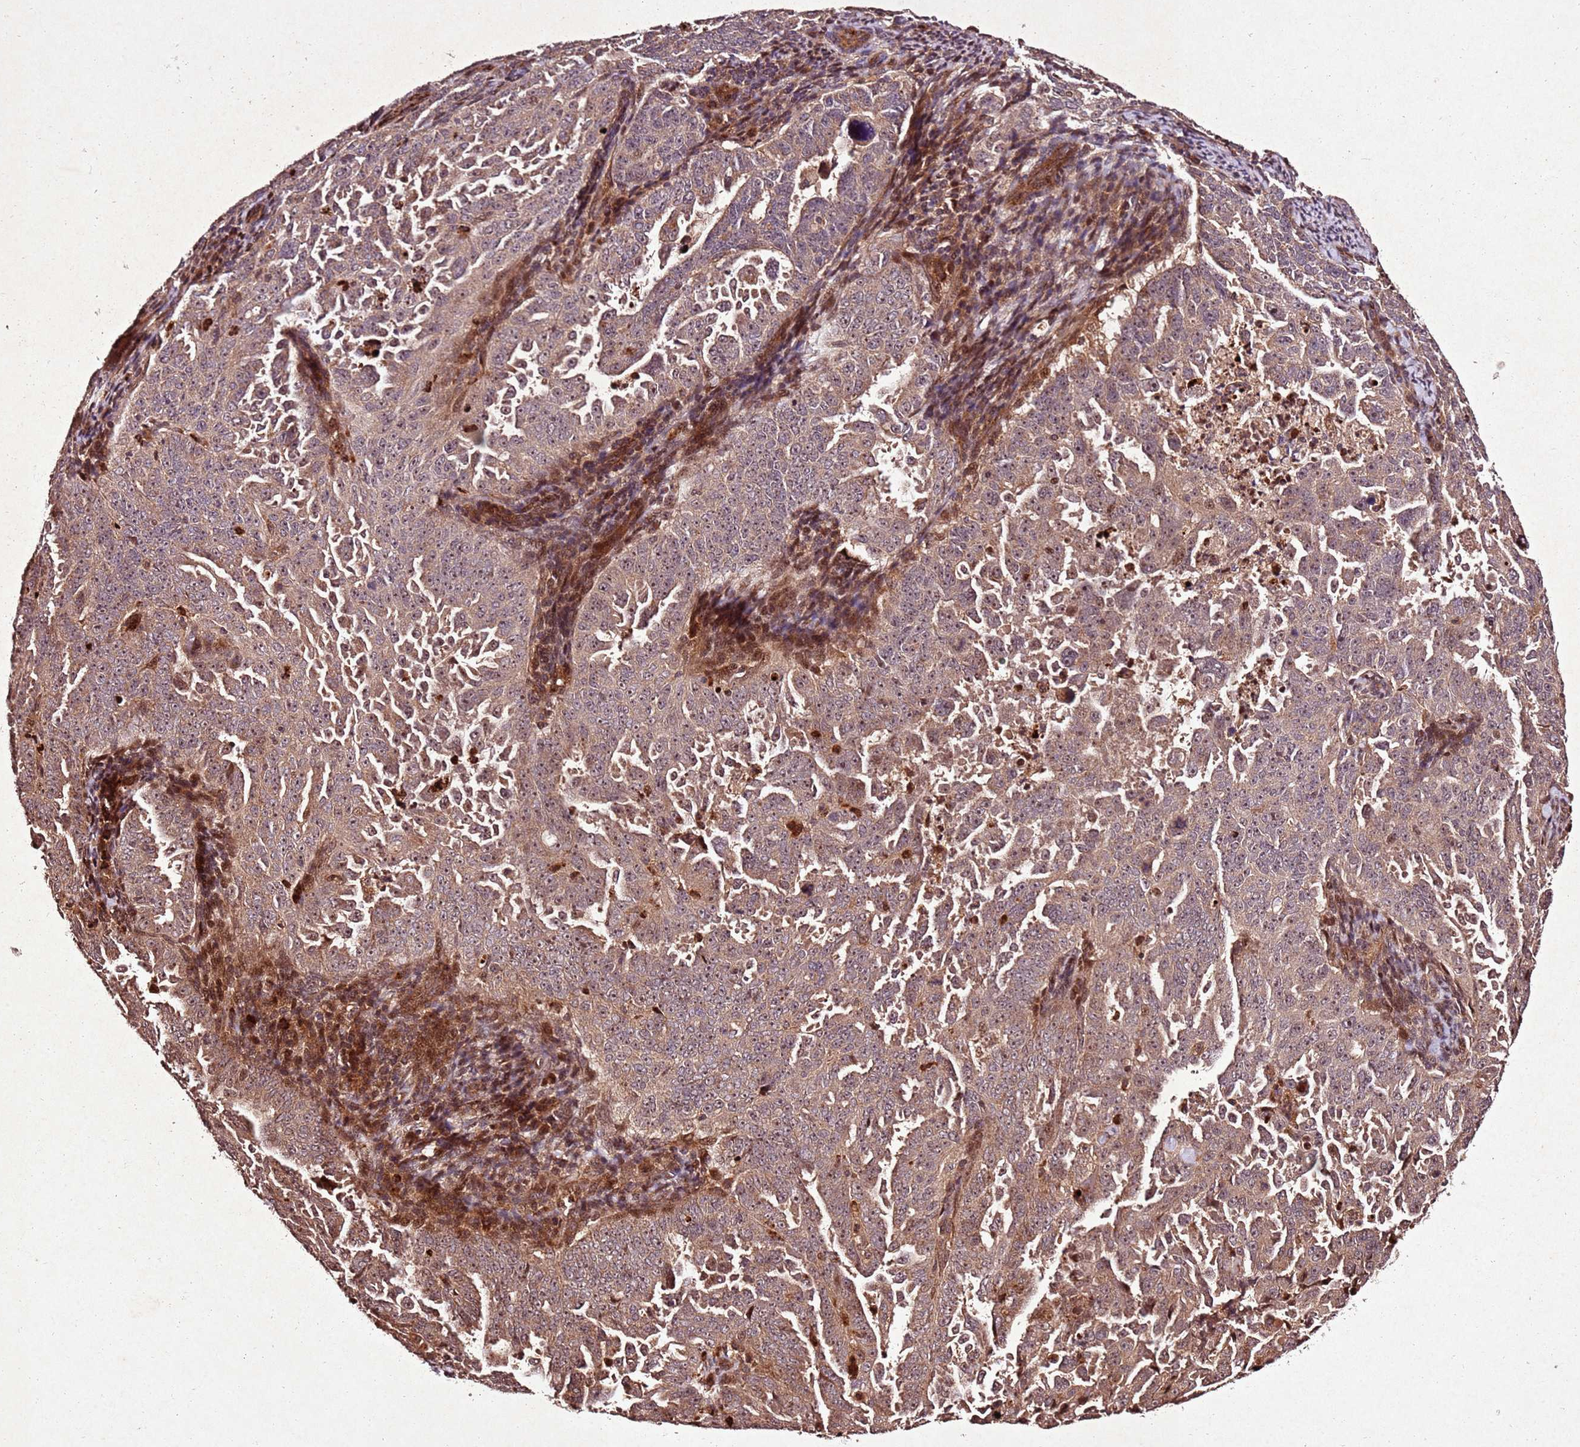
{"staining": {"intensity": "moderate", "quantity": ">75%", "location": "cytoplasmic/membranous,nuclear"}, "tissue": "endometrial cancer", "cell_type": "Tumor cells", "image_type": "cancer", "snomed": [{"axis": "morphology", "description": "Adenocarcinoma, NOS"}, {"axis": "topography", "description": "Endometrium"}], "caption": "Immunohistochemical staining of endometrial cancer (adenocarcinoma) demonstrates medium levels of moderate cytoplasmic/membranous and nuclear staining in about >75% of tumor cells.", "gene": "PTMA", "patient": {"sex": "female", "age": 65}}